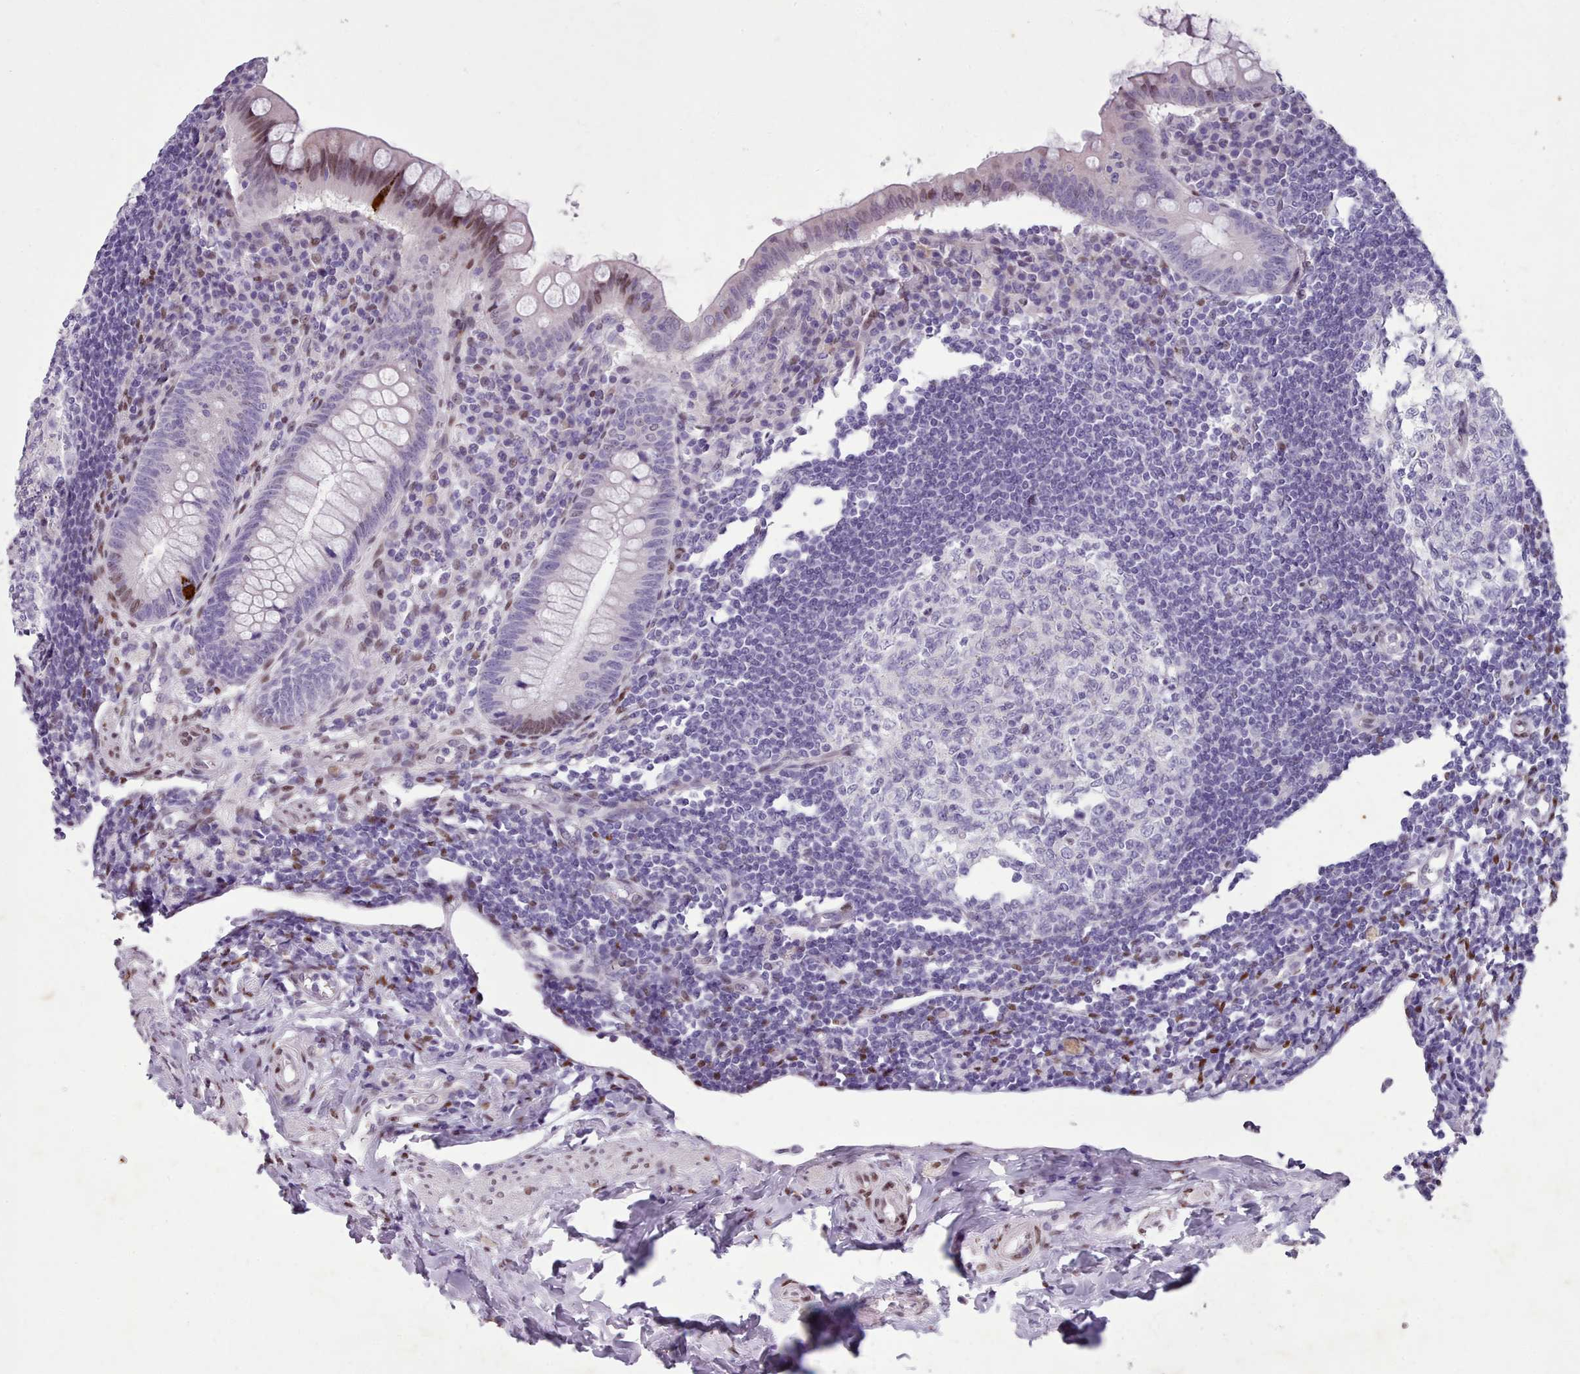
{"staining": {"intensity": "moderate", "quantity": "<25%", "location": "cytoplasmic/membranous,nuclear"}, "tissue": "appendix", "cell_type": "Glandular cells", "image_type": "normal", "snomed": [{"axis": "morphology", "description": "Normal tissue, NOS"}, {"axis": "topography", "description": "Appendix"}], "caption": "IHC photomicrograph of unremarkable appendix stained for a protein (brown), which displays low levels of moderate cytoplasmic/membranous,nuclear positivity in about <25% of glandular cells.", "gene": "KCNT2", "patient": {"sex": "female", "age": 33}}